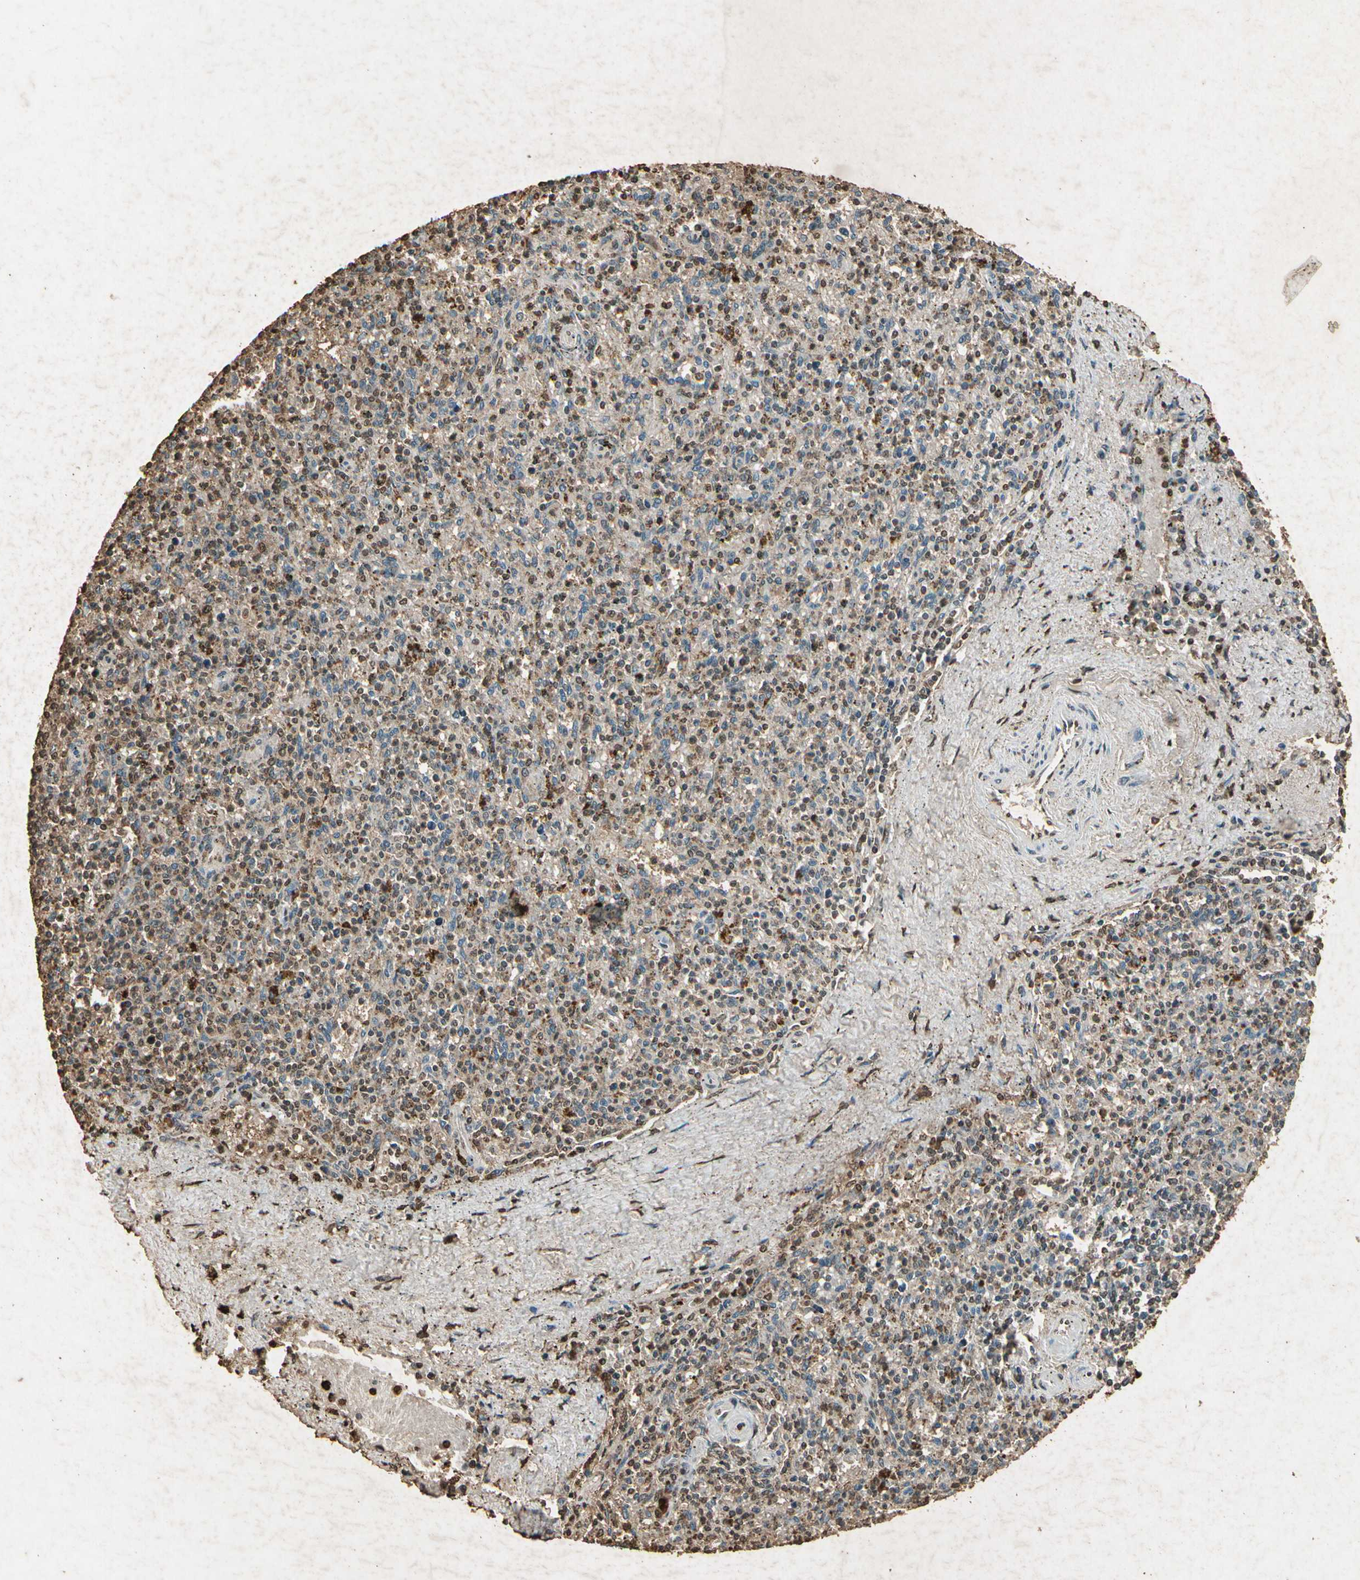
{"staining": {"intensity": "moderate", "quantity": "25%-75%", "location": "cytoplasmic/membranous"}, "tissue": "spleen", "cell_type": "Cells in red pulp", "image_type": "normal", "snomed": [{"axis": "morphology", "description": "Normal tissue, NOS"}, {"axis": "topography", "description": "Spleen"}], "caption": "Cells in red pulp display moderate cytoplasmic/membranous staining in about 25%-75% of cells in normal spleen.", "gene": "GC", "patient": {"sex": "male", "age": 72}}